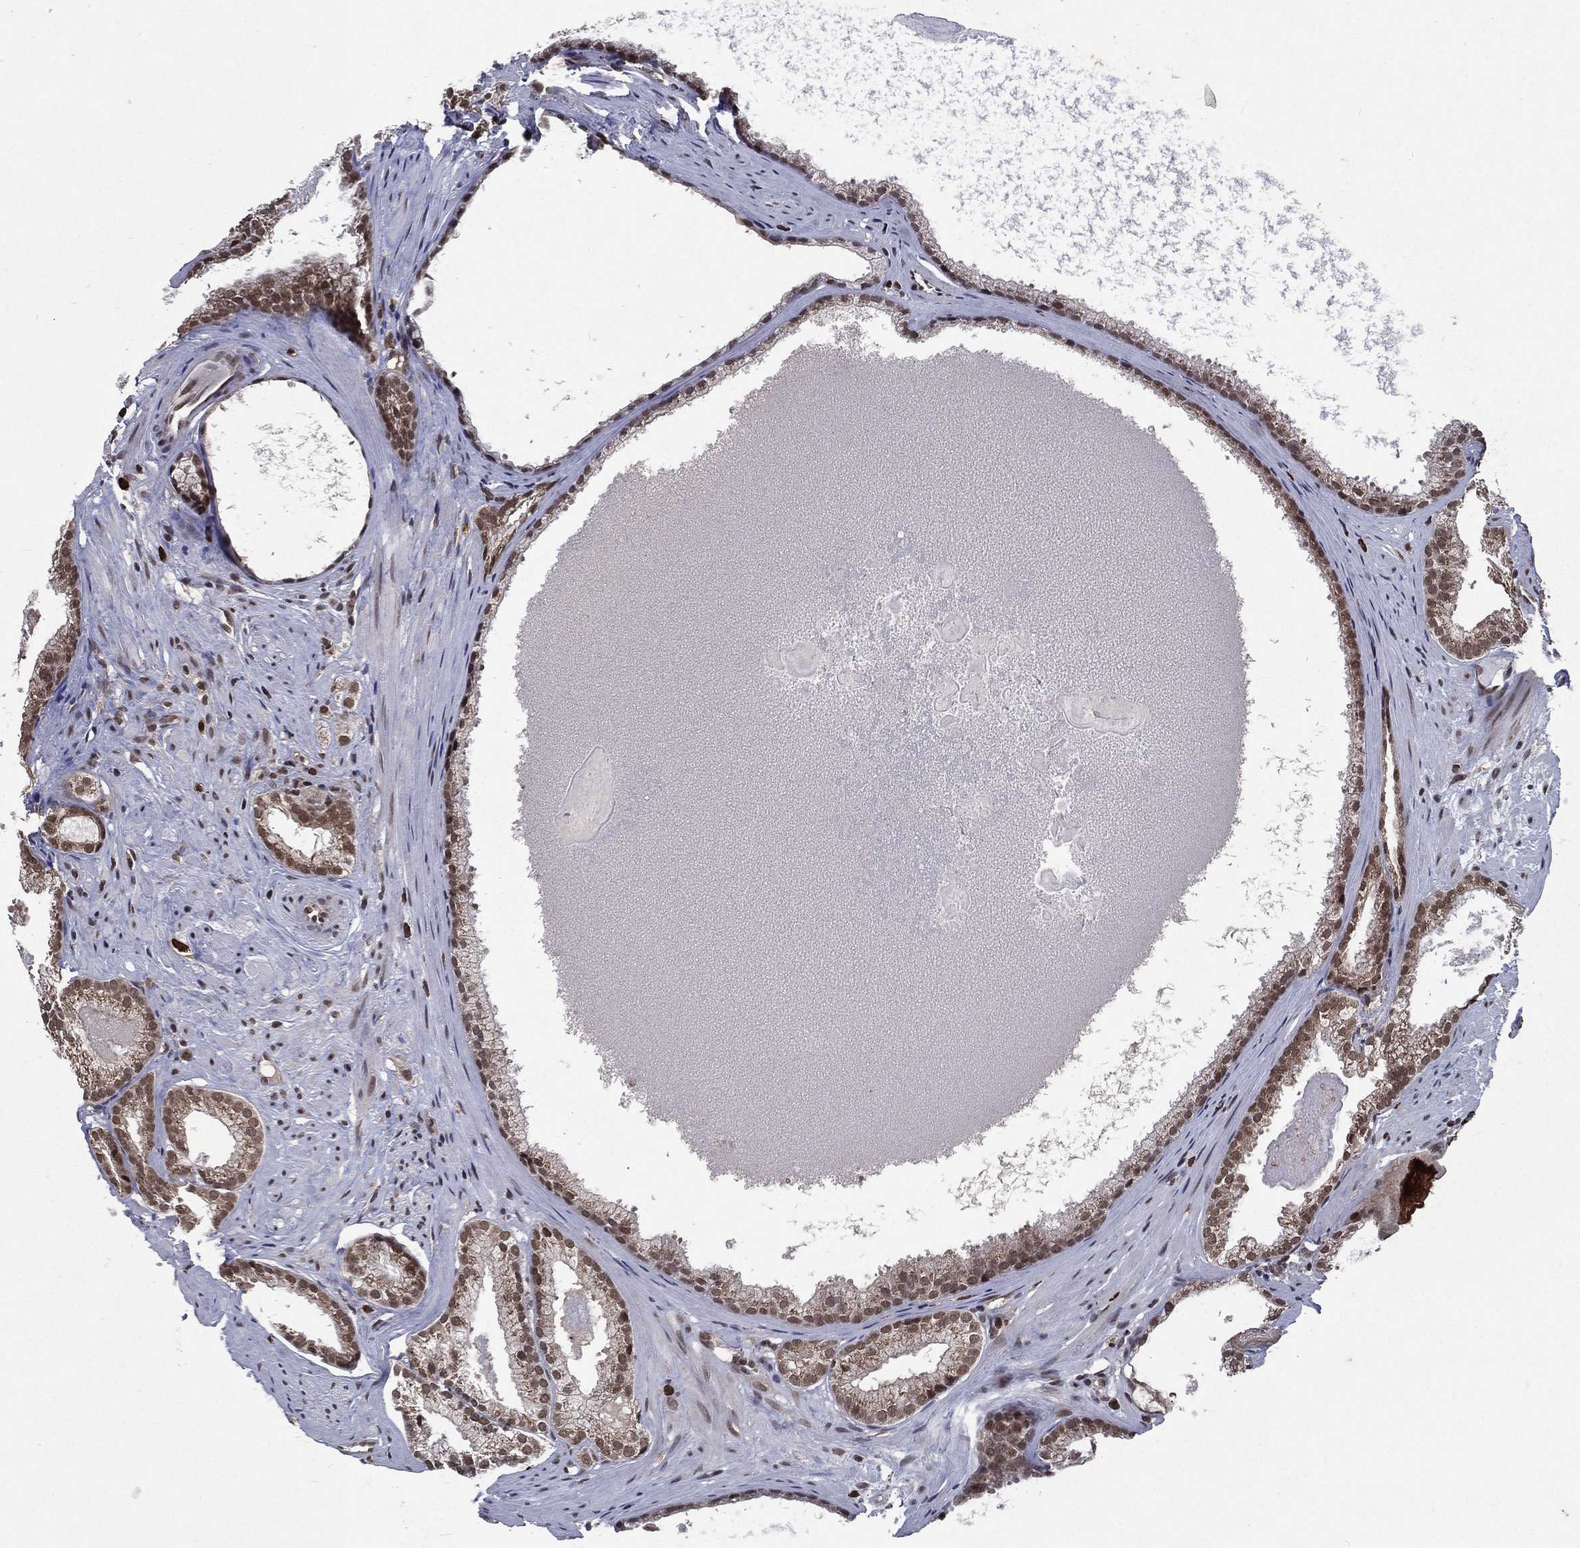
{"staining": {"intensity": "strong", "quantity": ">75%", "location": "nuclear"}, "tissue": "prostate cancer", "cell_type": "Tumor cells", "image_type": "cancer", "snomed": [{"axis": "morphology", "description": "Adenocarcinoma, High grade"}, {"axis": "topography", "description": "Prostate and seminal vesicle, NOS"}], "caption": "Prostate adenocarcinoma (high-grade) was stained to show a protein in brown. There is high levels of strong nuclear expression in approximately >75% of tumor cells.", "gene": "DMAP1", "patient": {"sex": "male", "age": 62}}